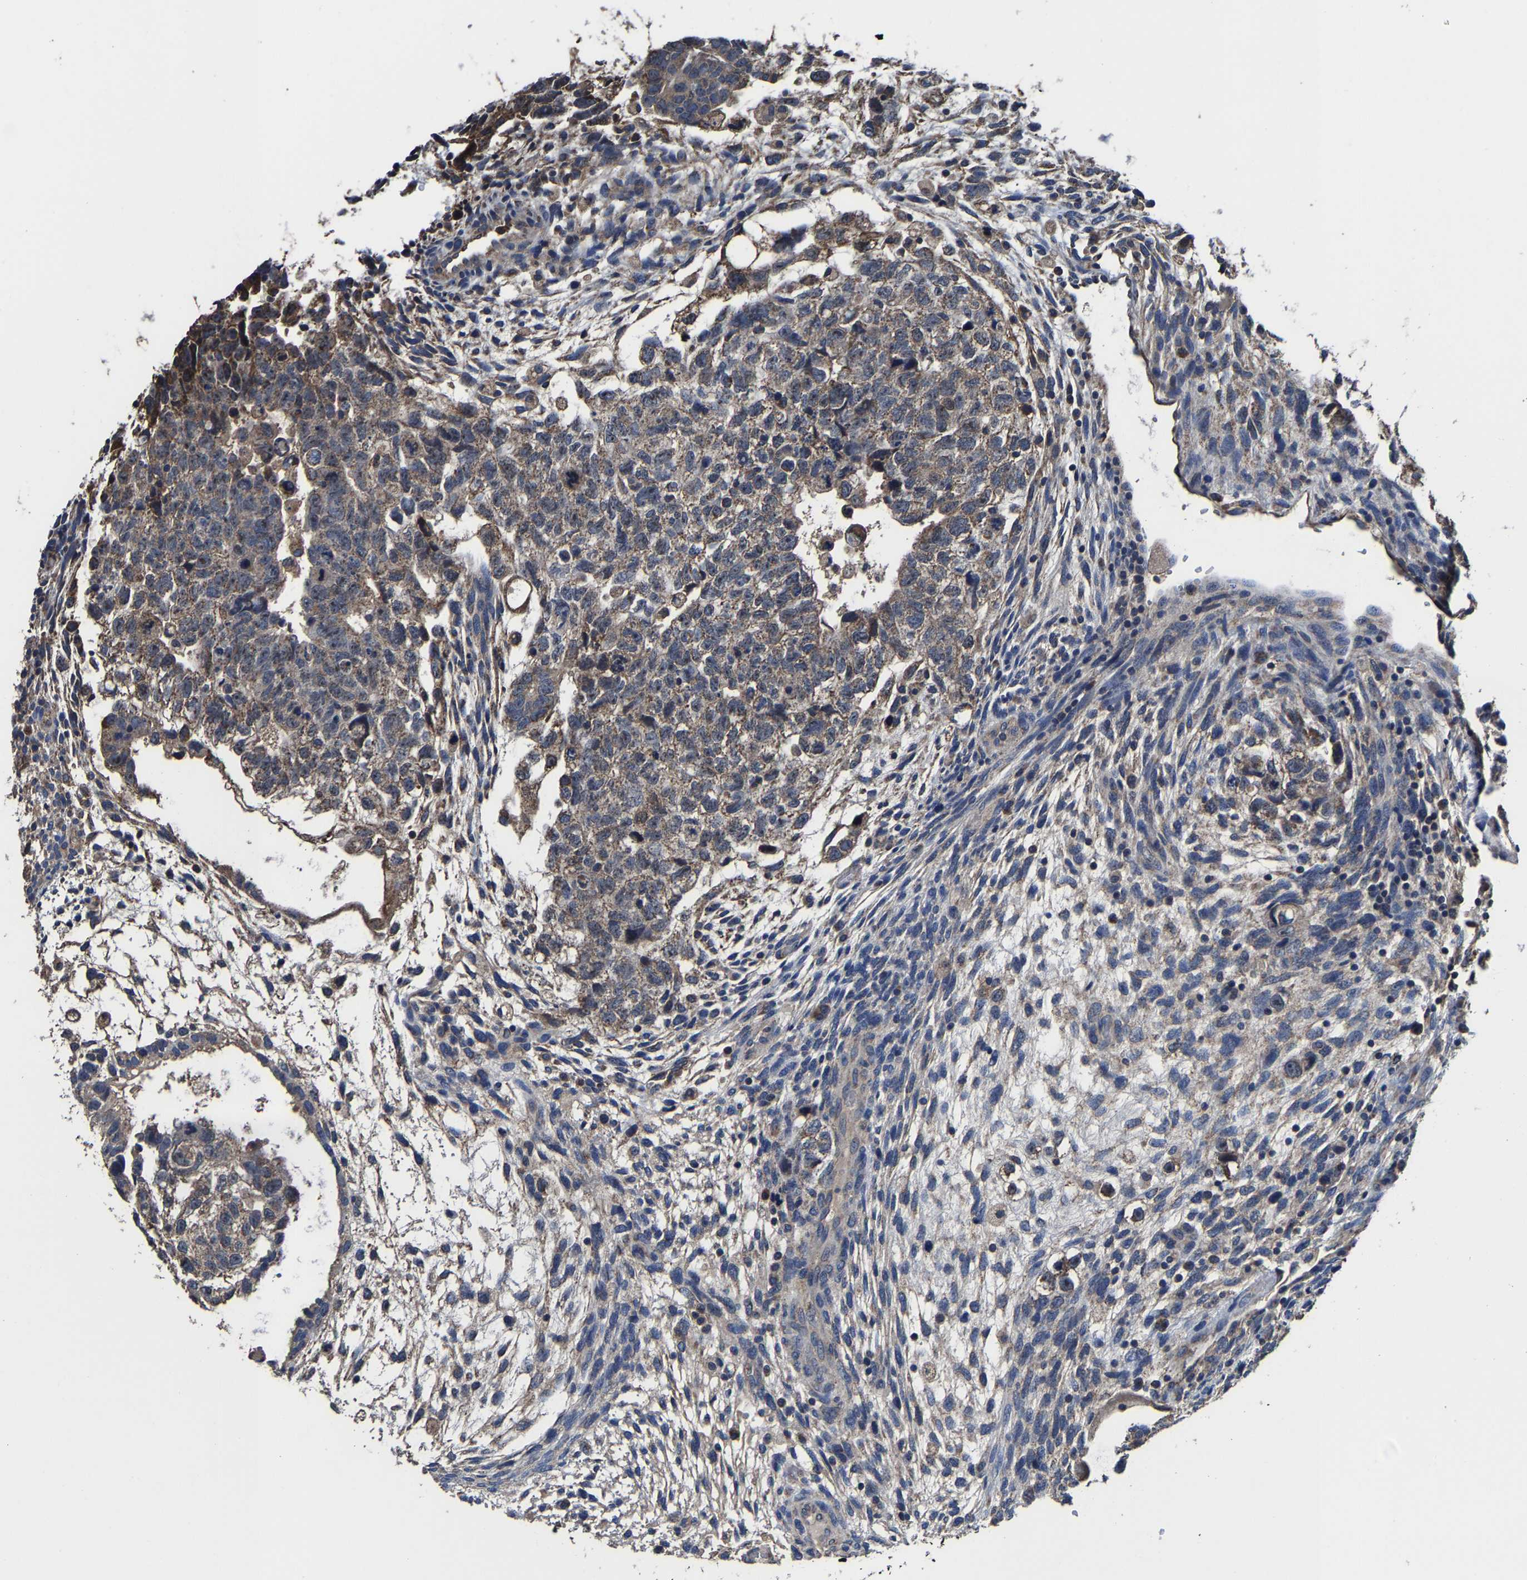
{"staining": {"intensity": "weak", "quantity": ">75%", "location": "cytoplasmic/membranous"}, "tissue": "testis cancer", "cell_type": "Tumor cells", "image_type": "cancer", "snomed": [{"axis": "morphology", "description": "Carcinoma, Embryonal, NOS"}, {"axis": "topography", "description": "Testis"}], "caption": "Tumor cells demonstrate low levels of weak cytoplasmic/membranous positivity in approximately >75% of cells in testis cancer.", "gene": "ZCCHC7", "patient": {"sex": "male", "age": 36}}